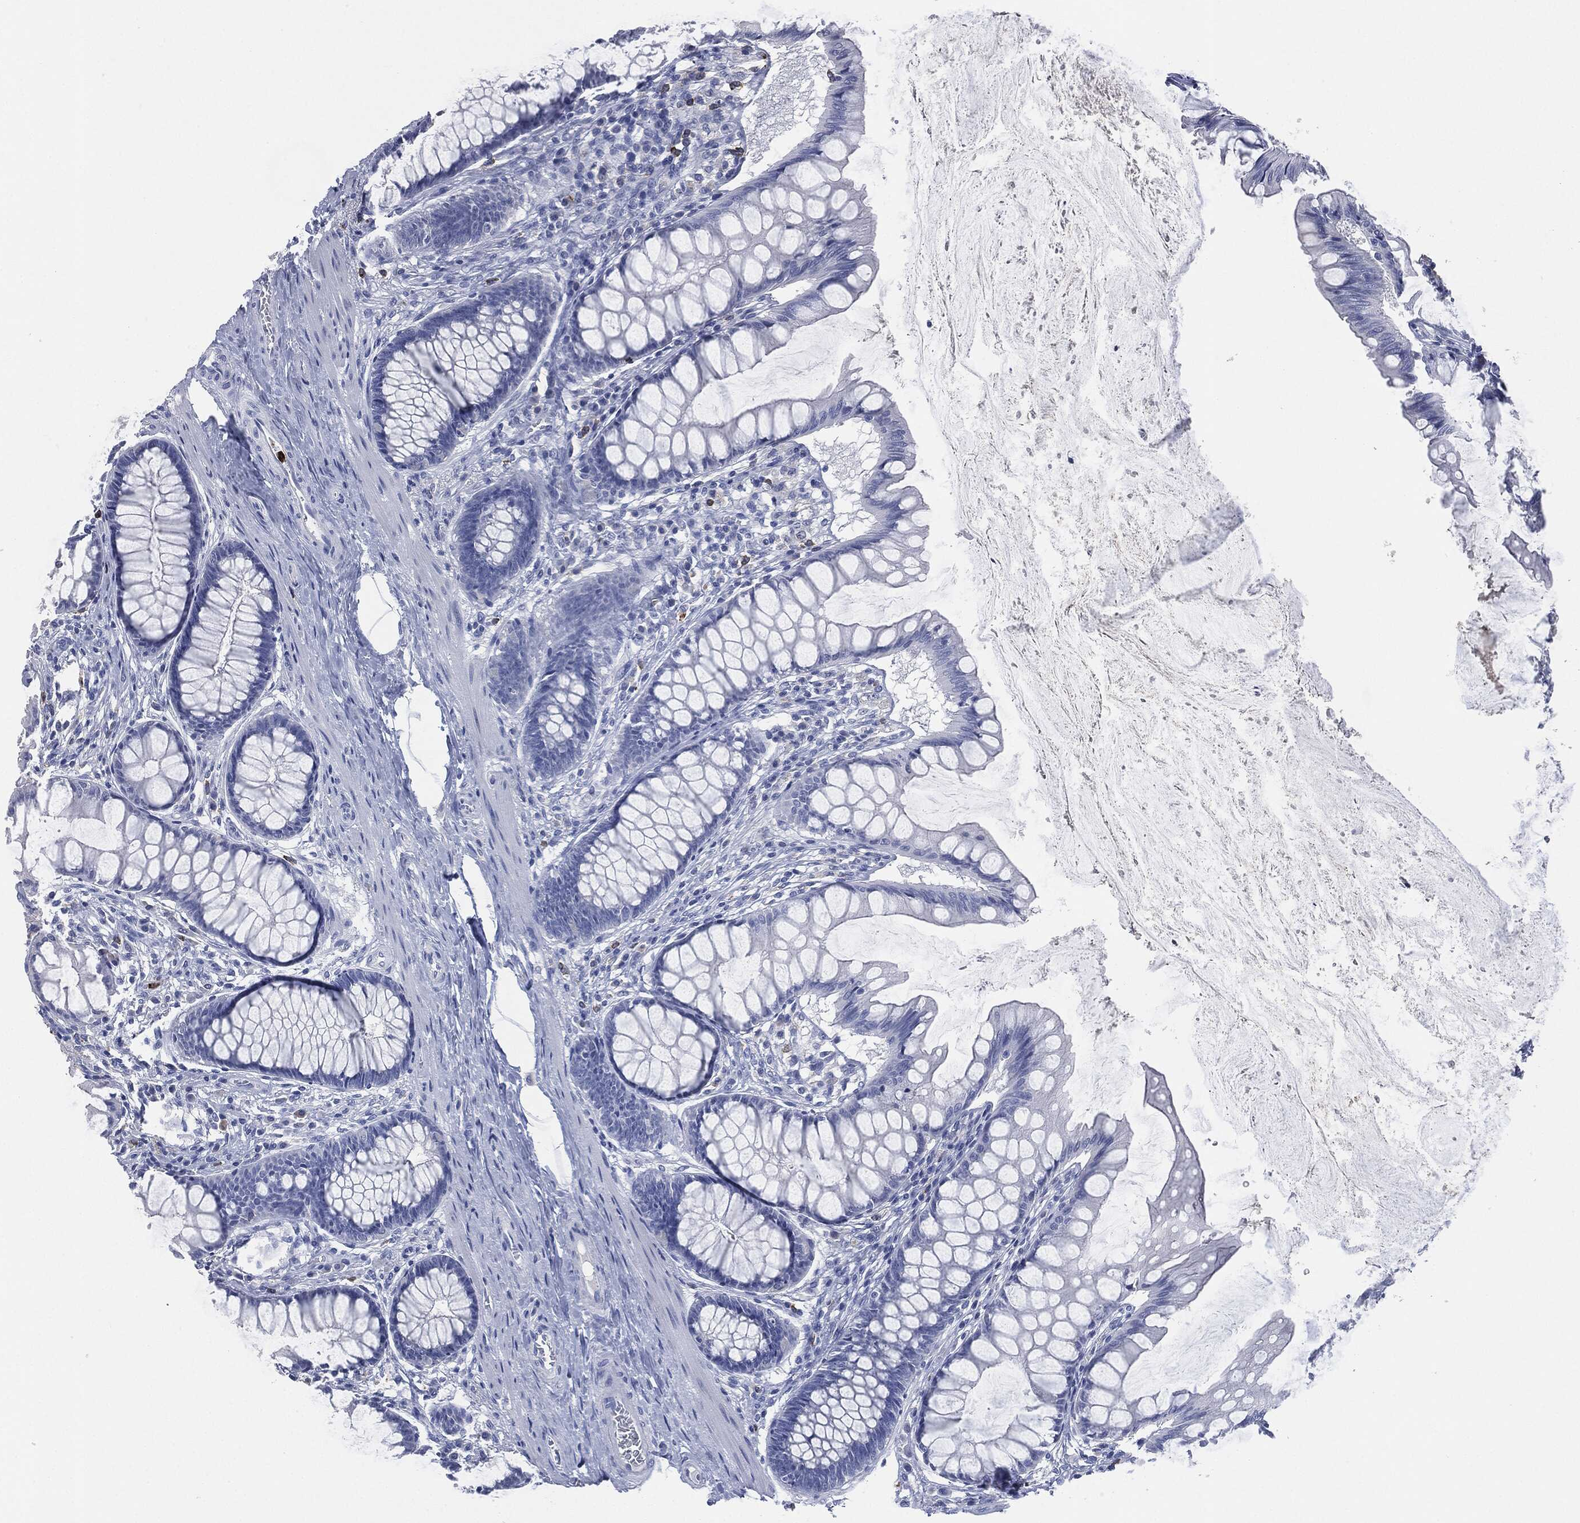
{"staining": {"intensity": "negative", "quantity": "none", "location": "none"}, "tissue": "colon", "cell_type": "Endothelial cells", "image_type": "normal", "snomed": [{"axis": "morphology", "description": "Normal tissue, NOS"}, {"axis": "topography", "description": "Colon"}], "caption": "Immunohistochemistry image of benign human colon stained for a protein (brown), which displays no expression in endothelial cells.", "gene": "CEACAM8", "patient": {"sex": "female", "age": 65}}